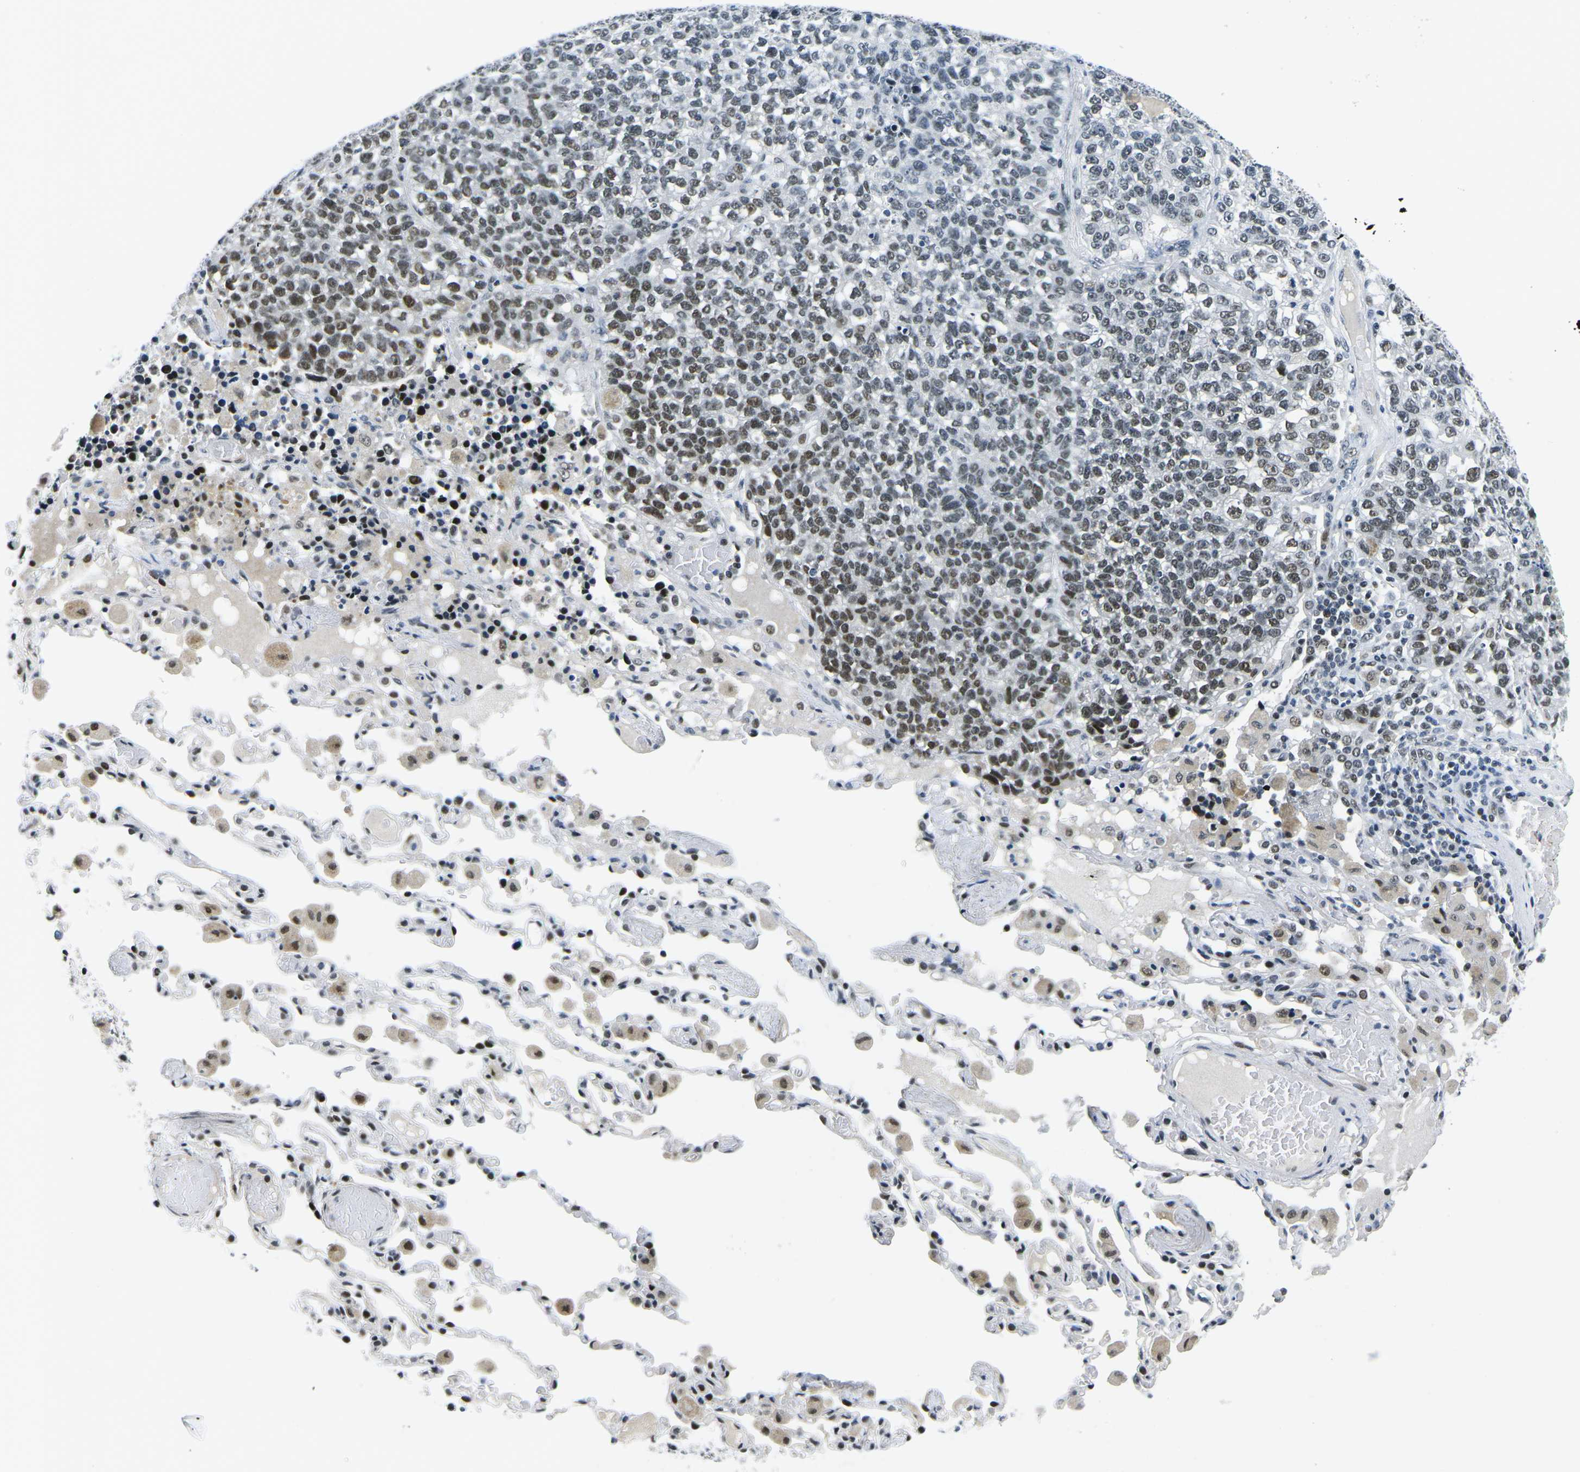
{"staining": {"intensity": "moderate", "quantity": "<25%", "location": "nuclear"}, "tissue": "lung cancer", "cell_type": "Tumor cells", "image_type": "cancer", "snomed": [{"axis": "morphology", "description": "Adenocarcinoma, NOS"}, {"axis": "topography", "description": "Lung"}], "caption": "A histopathology image of human adenocarcinoma (lung) stained for a protein reveals moderate nuclear brown staining in tumor cells.", "gene": "PRPF8", "patient": {"sex": "male", "age": 49}}